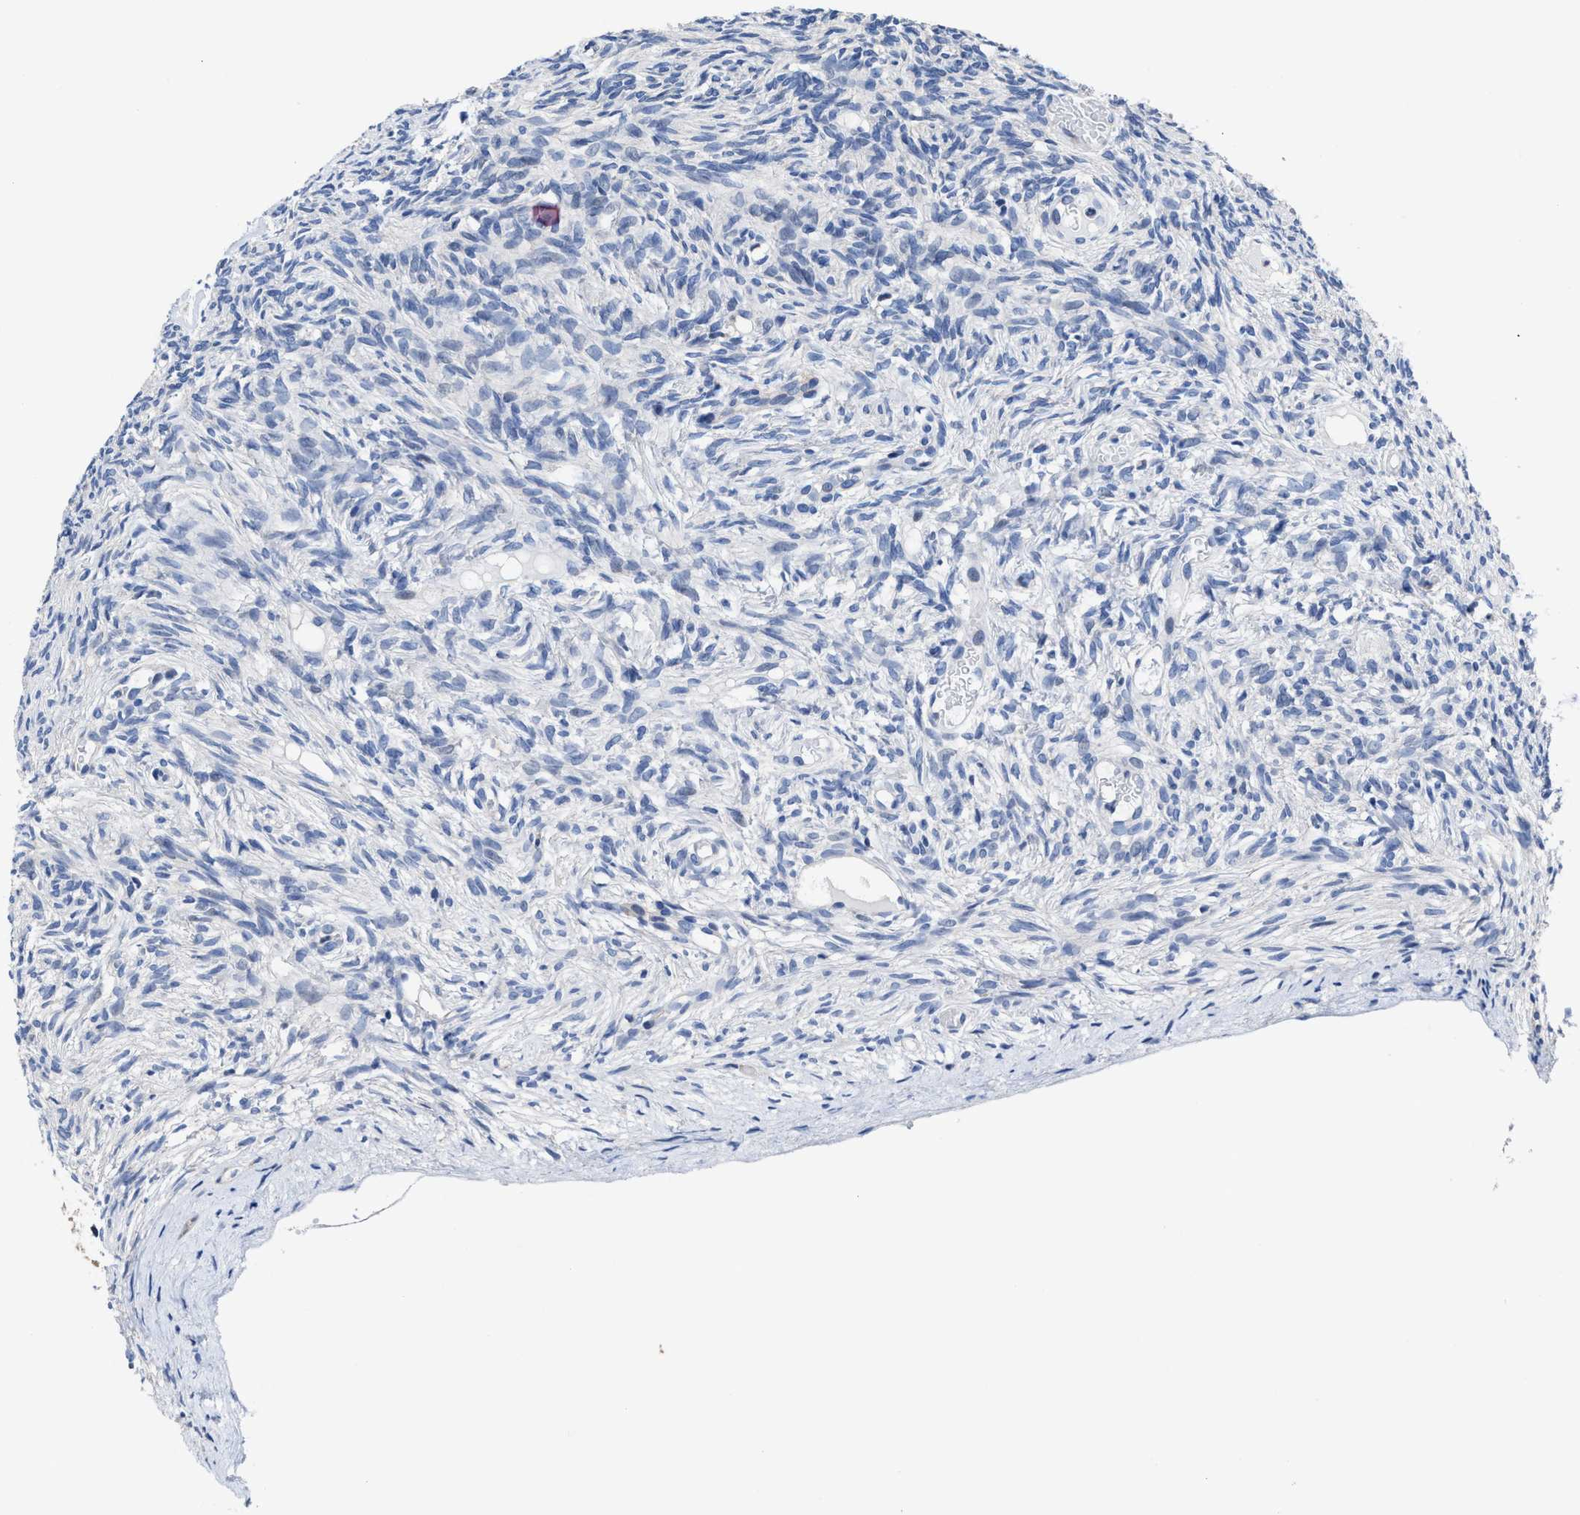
{"staining": {"intensity": "negative", "quantity": "none", "location": "none"}, "tissue": "ovary", "cell_type": "Ovarian stroma cells", "image_type": "normal", "snomed": [{"axis": "morphology", "description": "Normal tissue, NOS"}, {"axis": "topography", "description": "Ovary"}], "caption": "Immunohistochemistry image of normal human ovary stained for a protein (brown), which exhibits no positivity in ovarian stroma cells.", "gene": "HOOK1", "patient": {"sex": "female", "age": 33}}